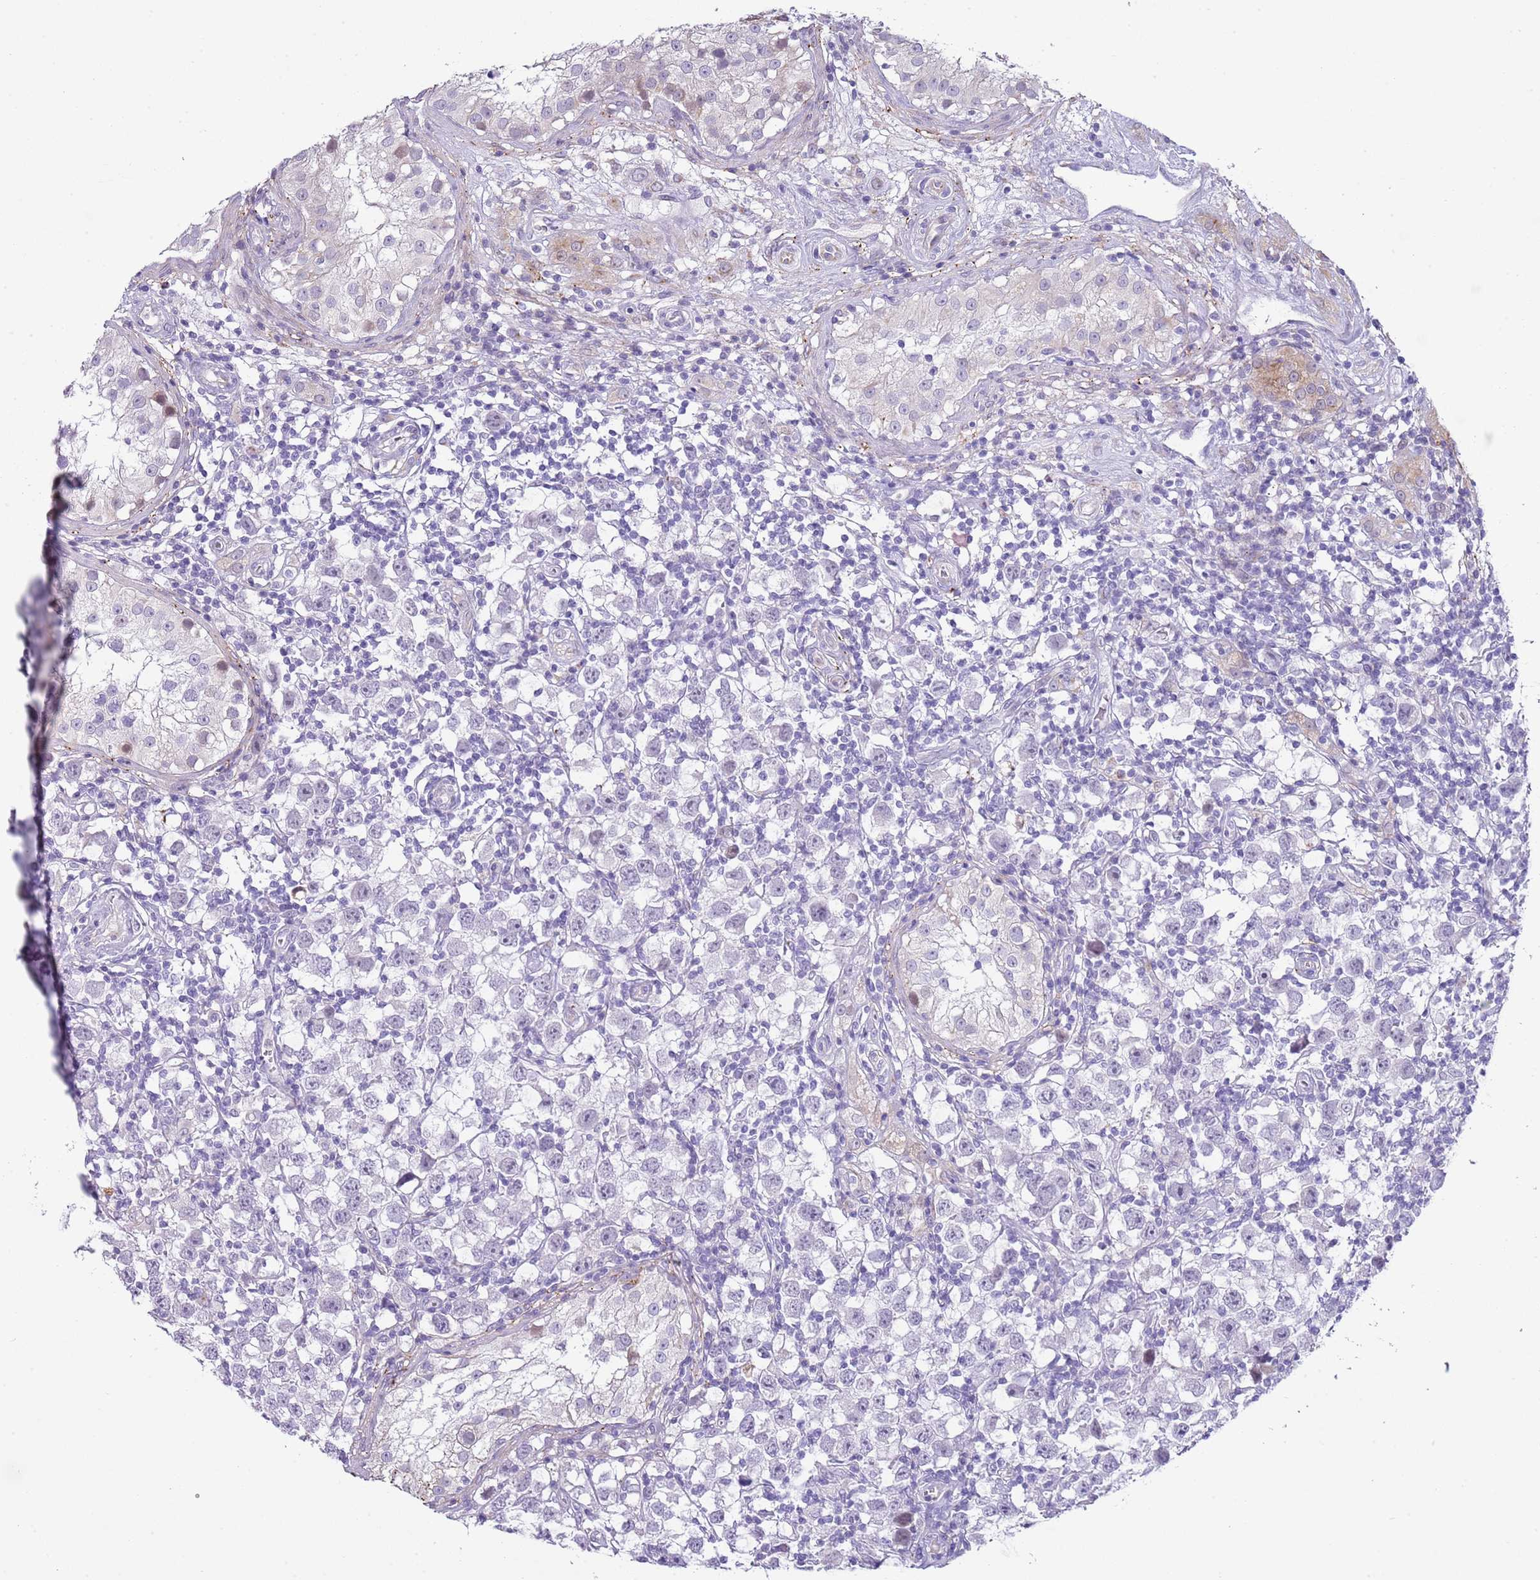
{"staining": {"intensity": "negative", "quantity": "none", "location": "none"}, "tissue": "testis cancer", "cell_type": "Tumor cells", "image_type": "cancer", "snomed": [{"axis": "morphology", "description": "Seminoma, NOS"}, {"axis": "morphology", "description": "Carcinoma, Embryonal, NOS"}, {"axis": "topography", "description": "Testis"}], "caption": "Immunohistochemistry (IHC) of embryonal carcinoma (testis) demonstrates no positivity in tumor cells.", "gene": "ABHD17C", "patient": {"sex": "male", "age": 29}}